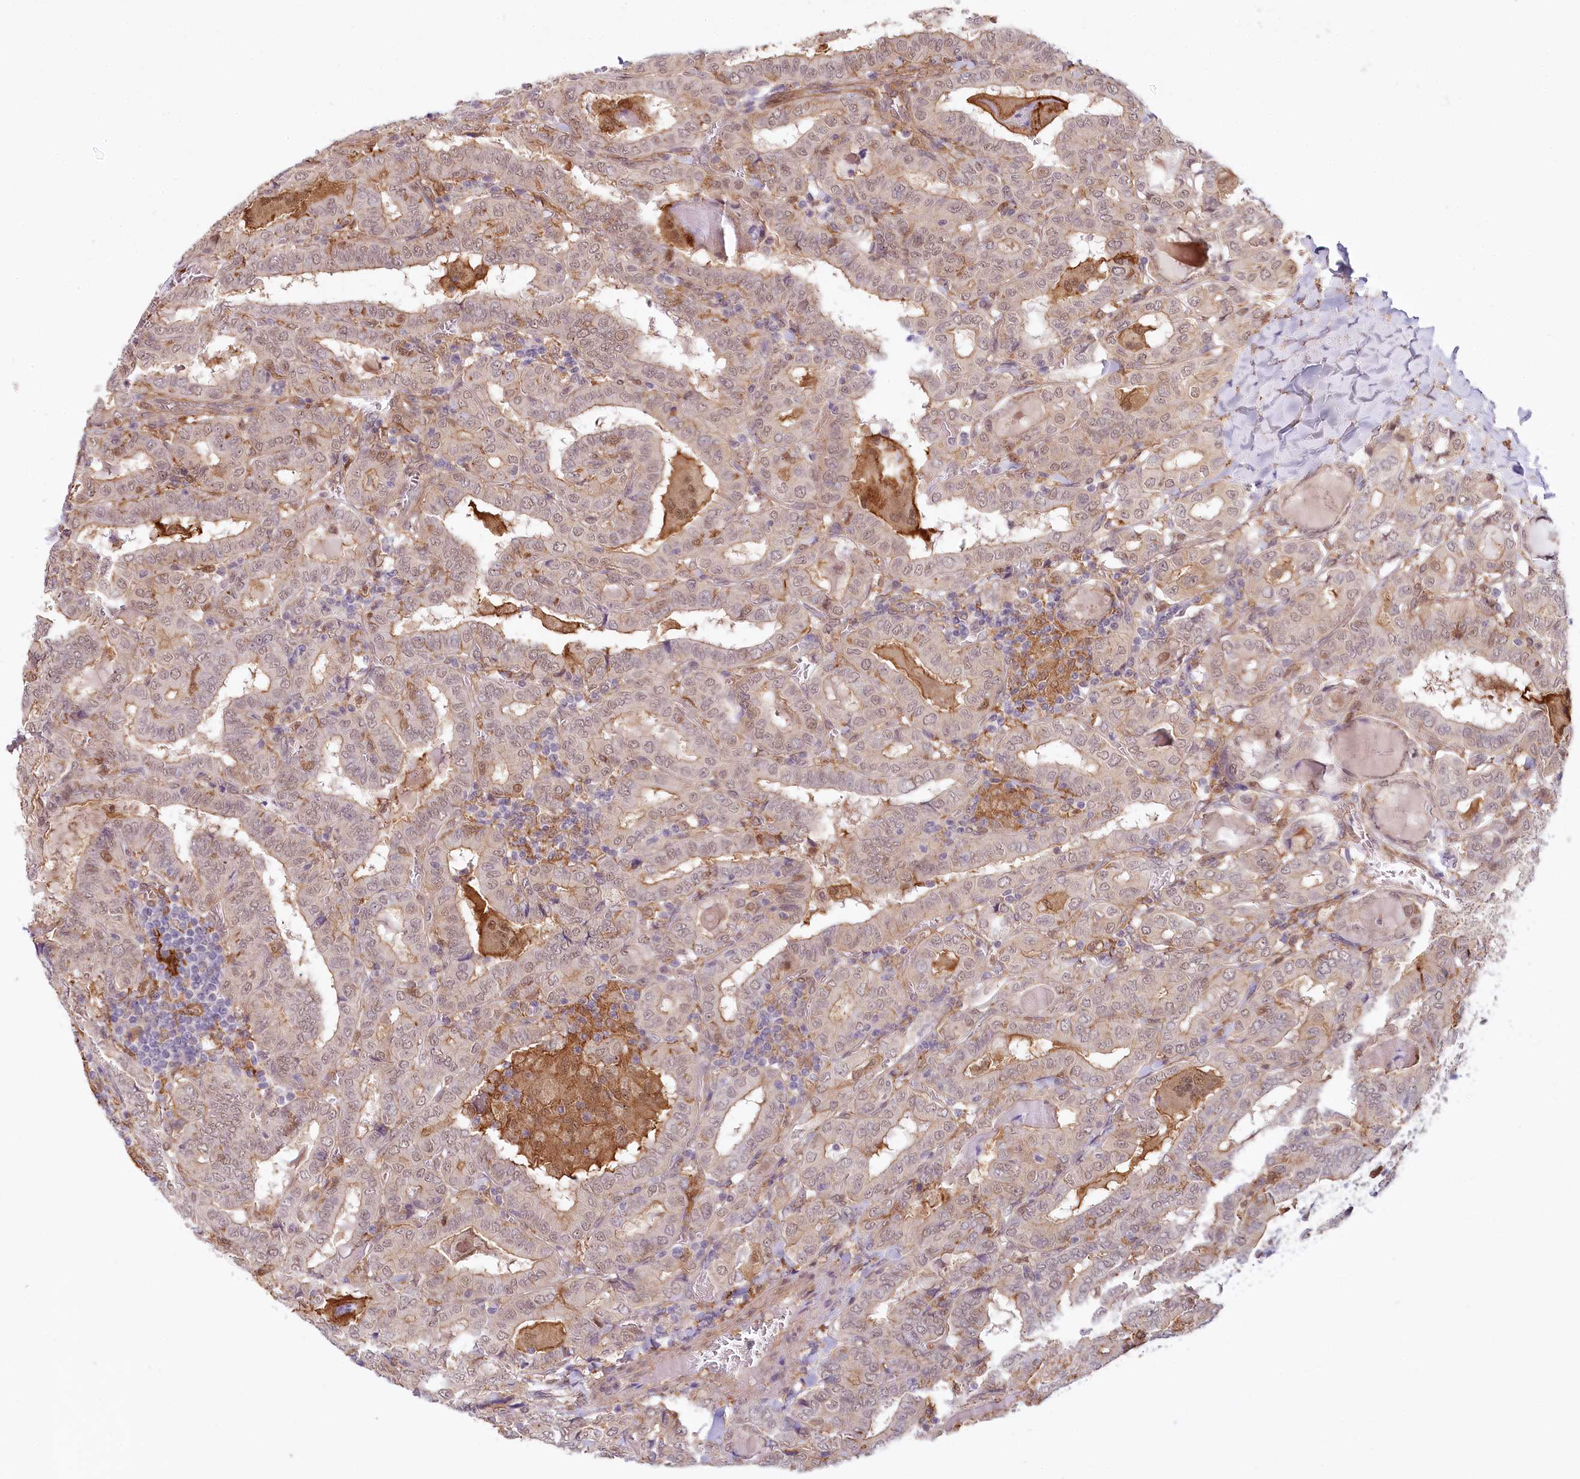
{"staining": {"intensity": "weak", "quantity": "<25%", "location": "nuclear"}, "tissue": "thyroid cancer", "cell_type": "Tumor cells", "image_type": "cancer", "snomed": [{"axis": "morphology", "description": "Papillary adenocarcinoma, NOS"}, {"axis": "topography", "description": "Thyroid gland"}], "caption": "DAB immunohistochemical staining of human thyroid papillary adenocarcinoma shows no significant expression in tumor cells.", "gene": "TUBGCP2", "patient": {"sex": "female", "age": 72}}